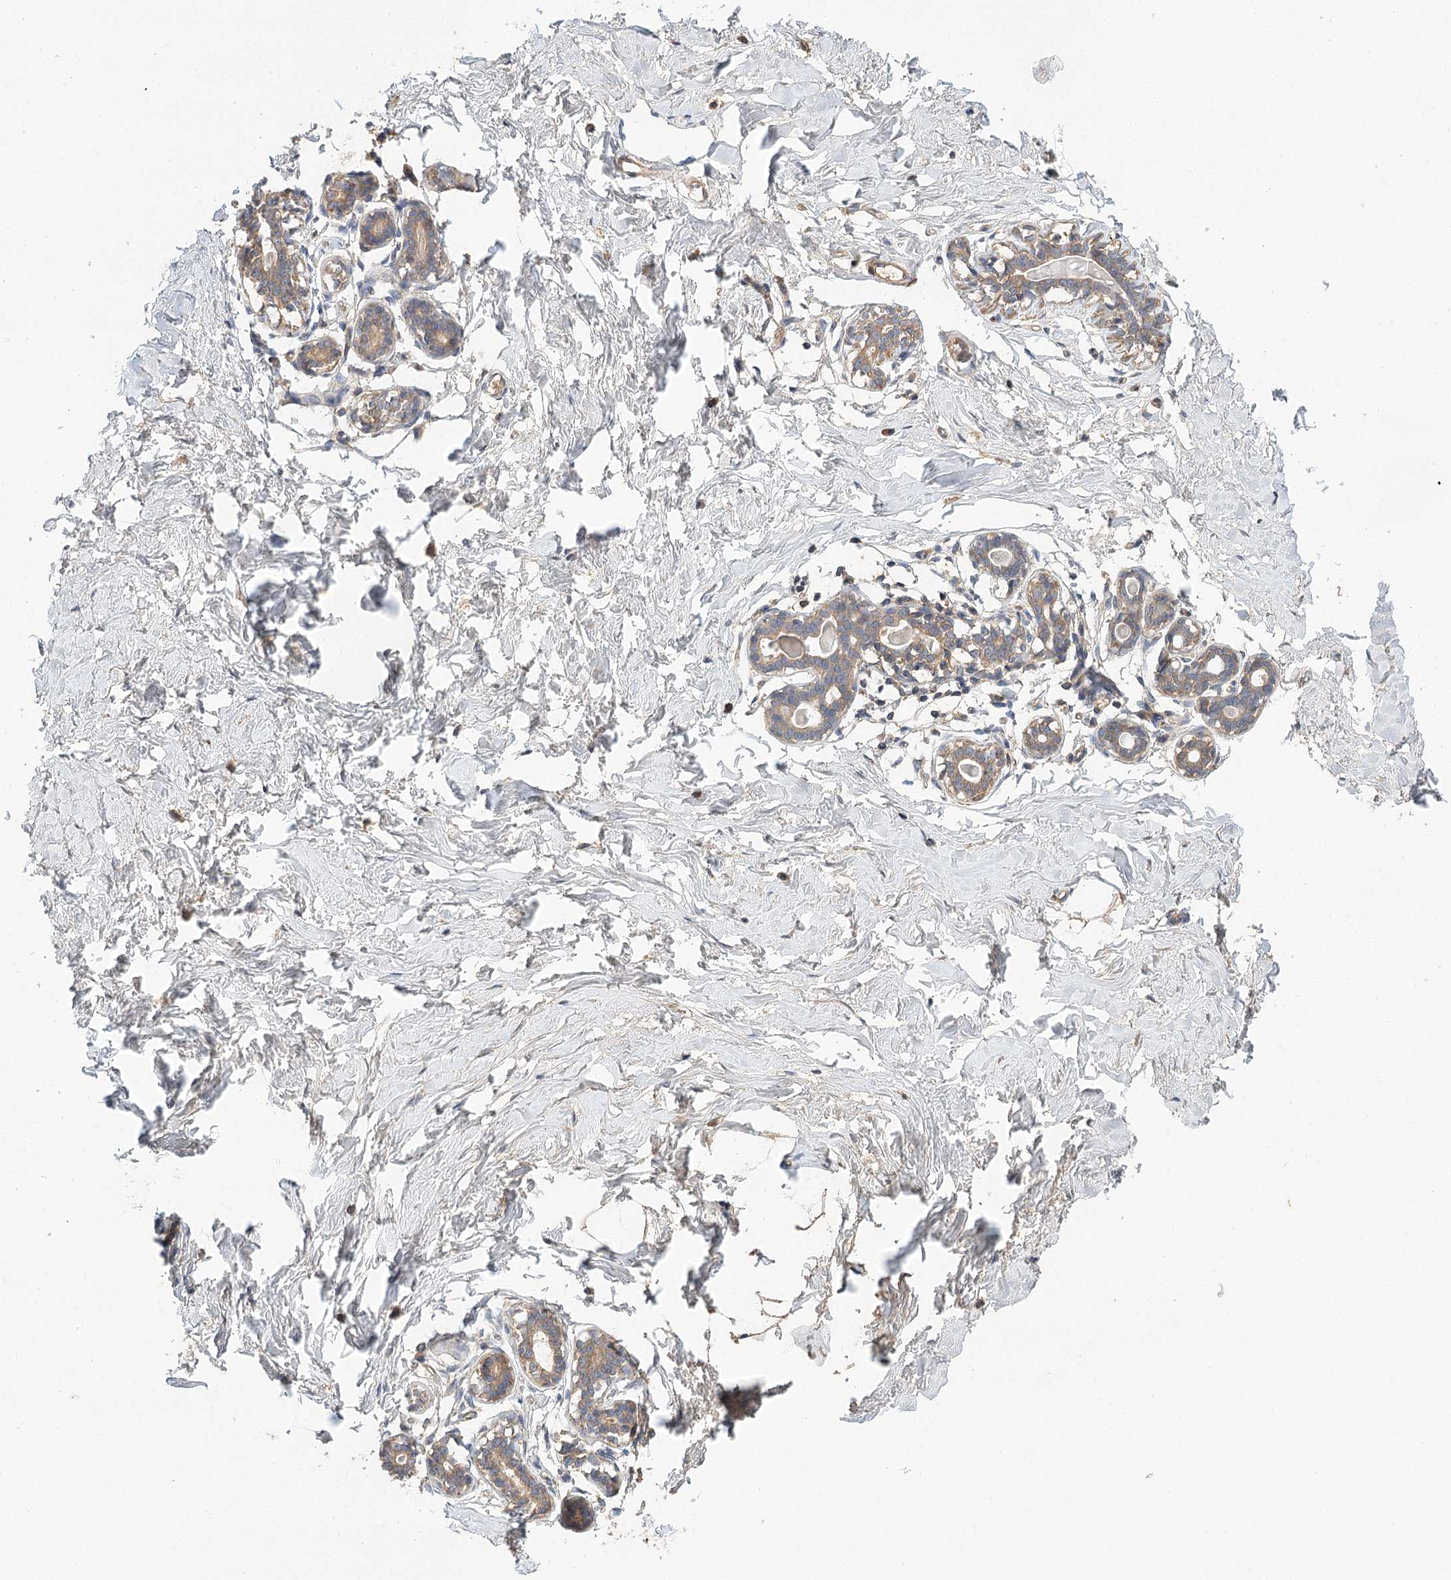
{"staining": {"intensity": "moderate", "quantity": ">75%", "location": "cytoplasmic/membranous"}, "tissue": "breast", "cell_type": "Adipocytes", "image_type": "normal", "snomed": [{"axis": "morphology", "description": "Normal tissue, NOS"}, {"axis": "morphology", "description": "Adenoma, NOS"}, {"axis": "topography", "description": "Breast"}], "caption": "Brown immunohistochemical staining in benign breast shows moderate cytoplasmic/membranous positivity in approximately >75% of adipocytes. The protein is shown in brown color, while the nuclei are stained blue.", "gene": "LSS", "patient": {"sex": "female", "age": 23}}